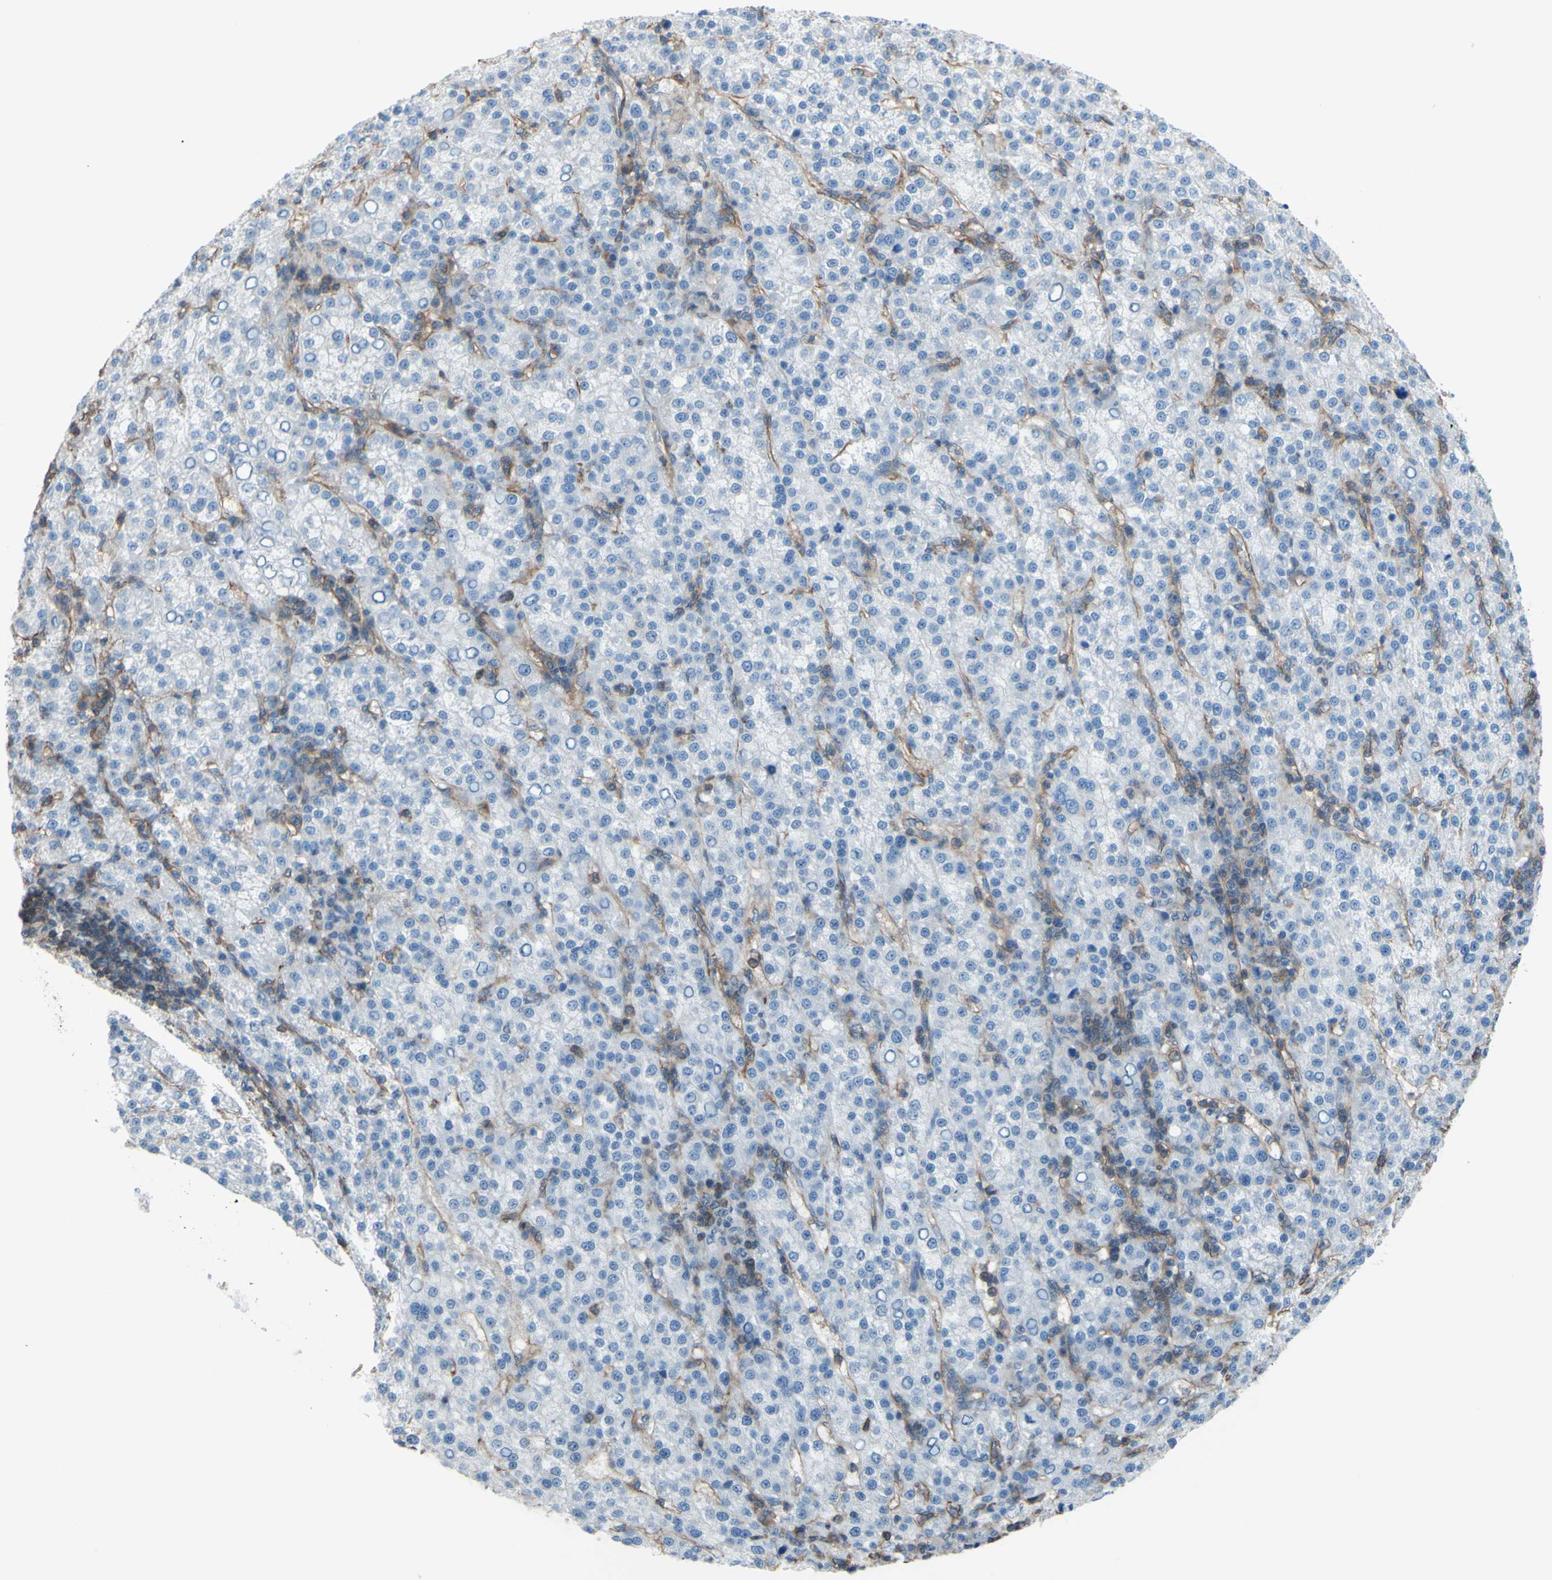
{"staining": {"intensity": "negative", "quantity": "none", "location": "none"}, "tissue": "liver cancer", "cell_type": "Tumor cells", "image_type": "cancer", "snomed": [{"axis": "morphology", "description": "Carcinoma, Hepatocellular, NOS"}, {"axis": "topography", "description": "Liver"}], "caption": "Immunohistochemical staining of hepatocellular carcinoma (liver) reveals no significant staining in tumor cells.", "gene": "ADD1", "patient": {"sex": "female", "age": 58}}